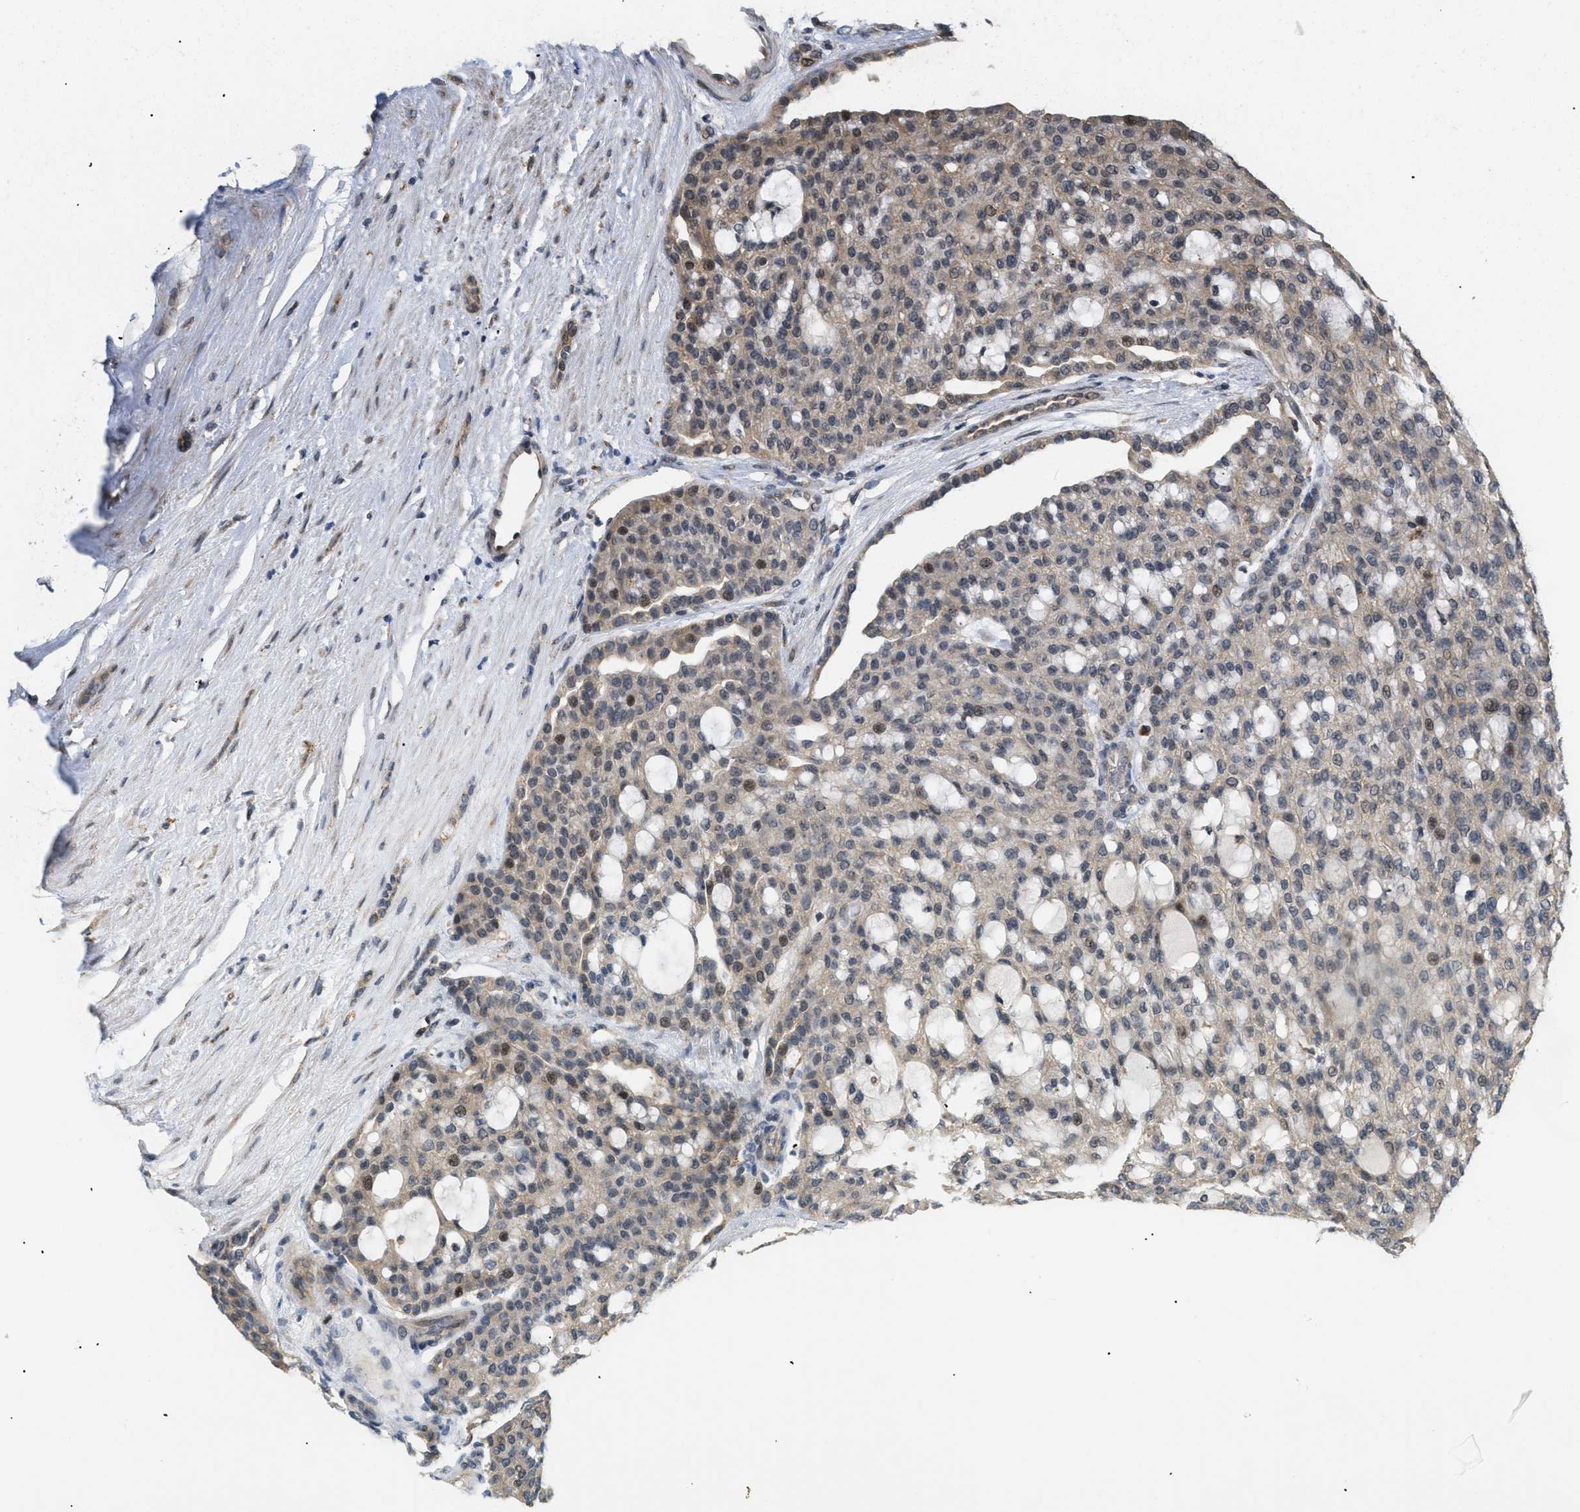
{"staining": {"intensity": "moderate", "quantity": "<25%", "location": "cytoplasmic/membranous"}, "tissue": "renal cancer", "cell_type": "Tumor cells", "image_type": "cancer", "snomed": [{"axis": "morphology", "description": "Adenocarcinoma, NOS"}, {"axis": "topography", "description": "Kidney"}], "caption": "About <25% of tumor cells in human renal cancer reveal moderate cytoplasmic/membranous protein positivity as visualized by brown immunohistochemical staining.", "gene": "PDGFB", "patient": {"sex": "male", "age": 63}}